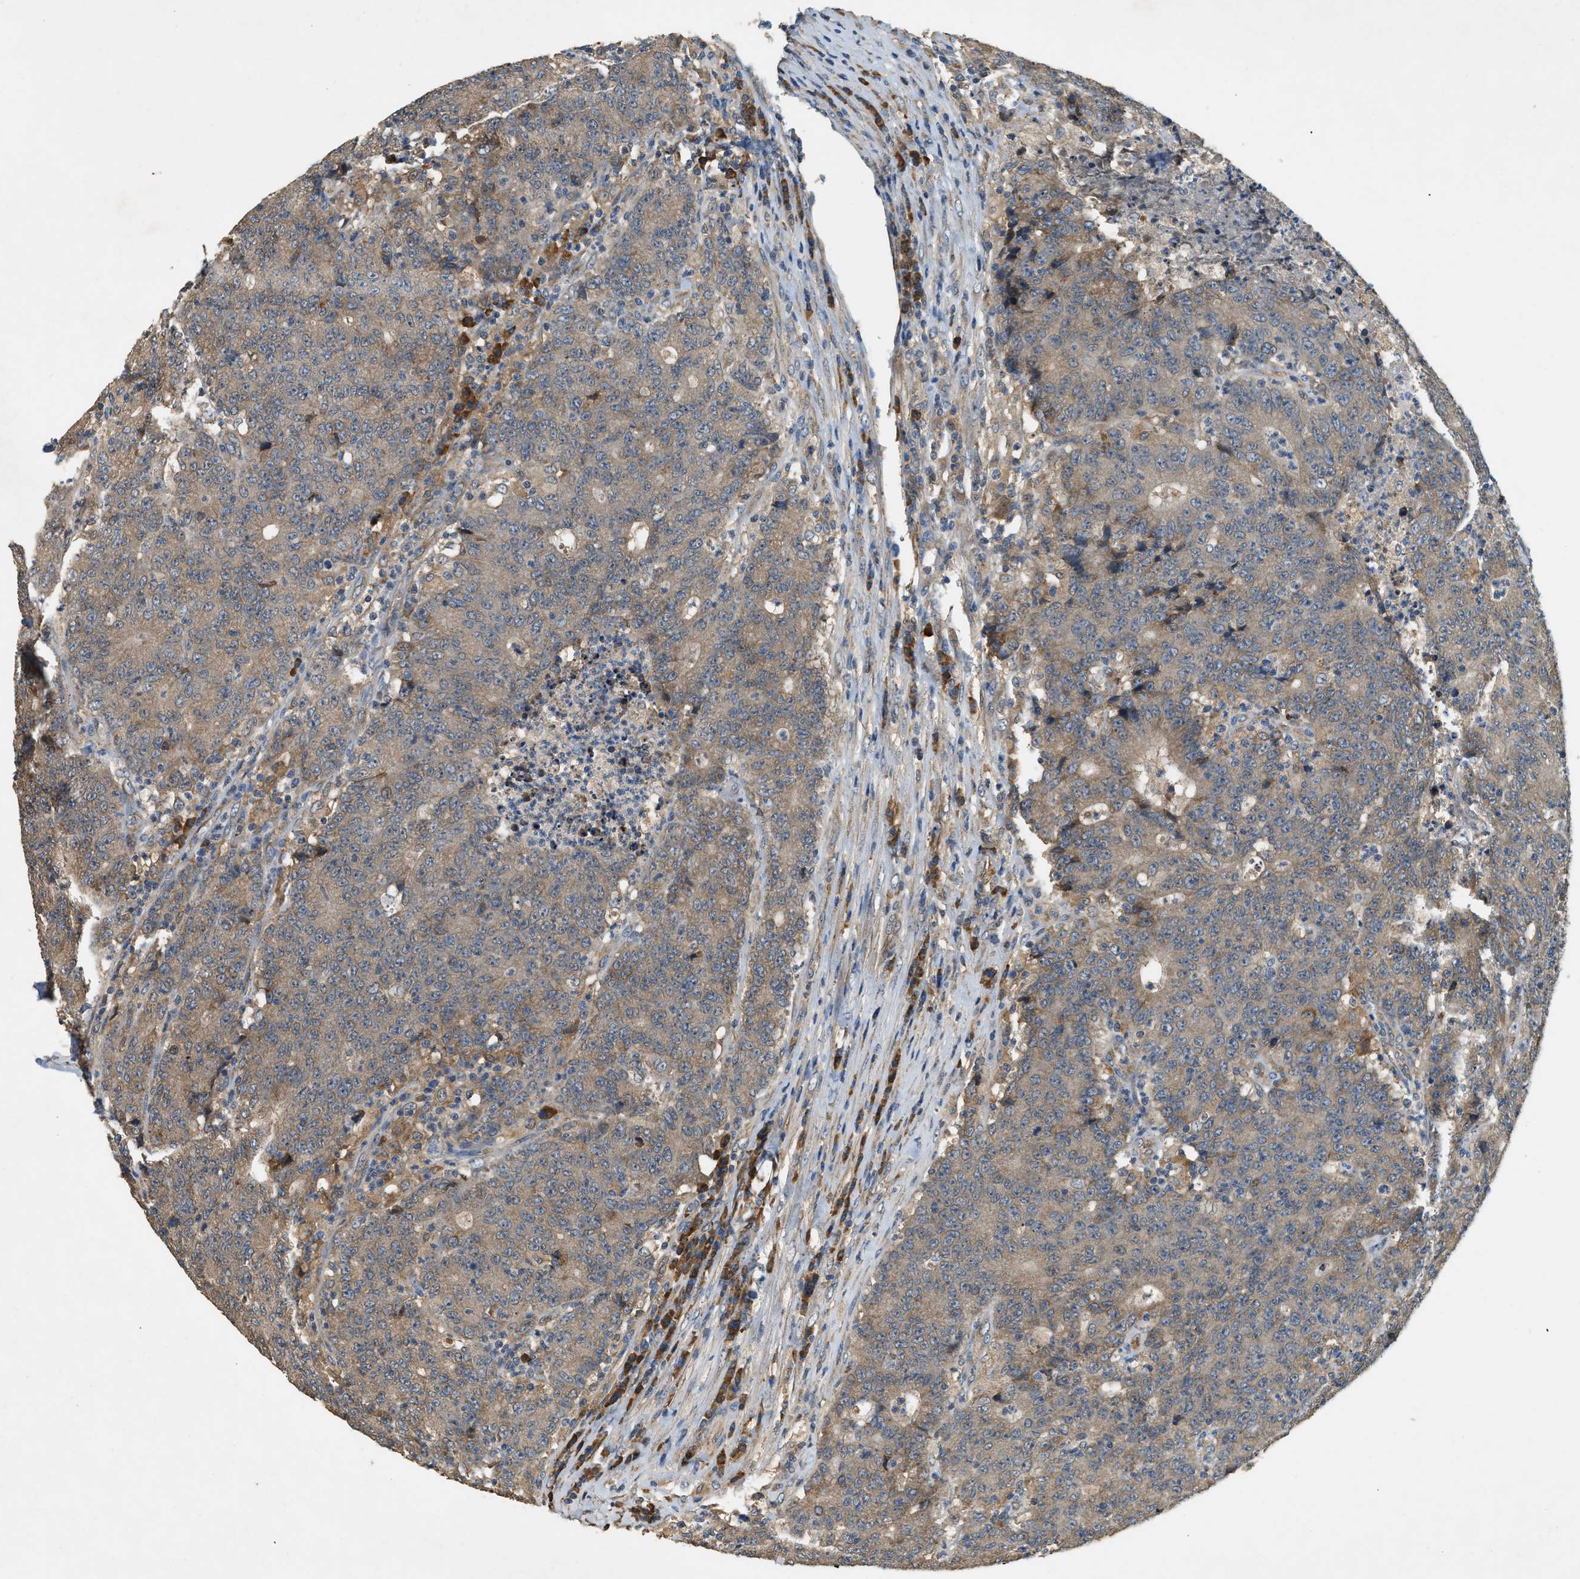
{"staining": {"intensity": "moderate", "quantity": ">75%", "location": "cytoplasmic/membranous"}, "tissue": "colorectal cancer", "cell_type": "Tumor cells", "image_type": "cancer", "snomed": [{"axis": "morphology", "description": "Normal tissue, NOS"}, {"axis": "morphology", "description": "Adenocarcinoma, NOS"}, {"axis": "topography", "description": "Colon"}], "caption": "This micrograph displays IHC staining of human colorectal cancer, with medium moderate cytoplasmic/membranous expression in approximately >75% of tumor cells.", "gene": "CFLAR", "patient": {"sex": "female", "age": 75}}